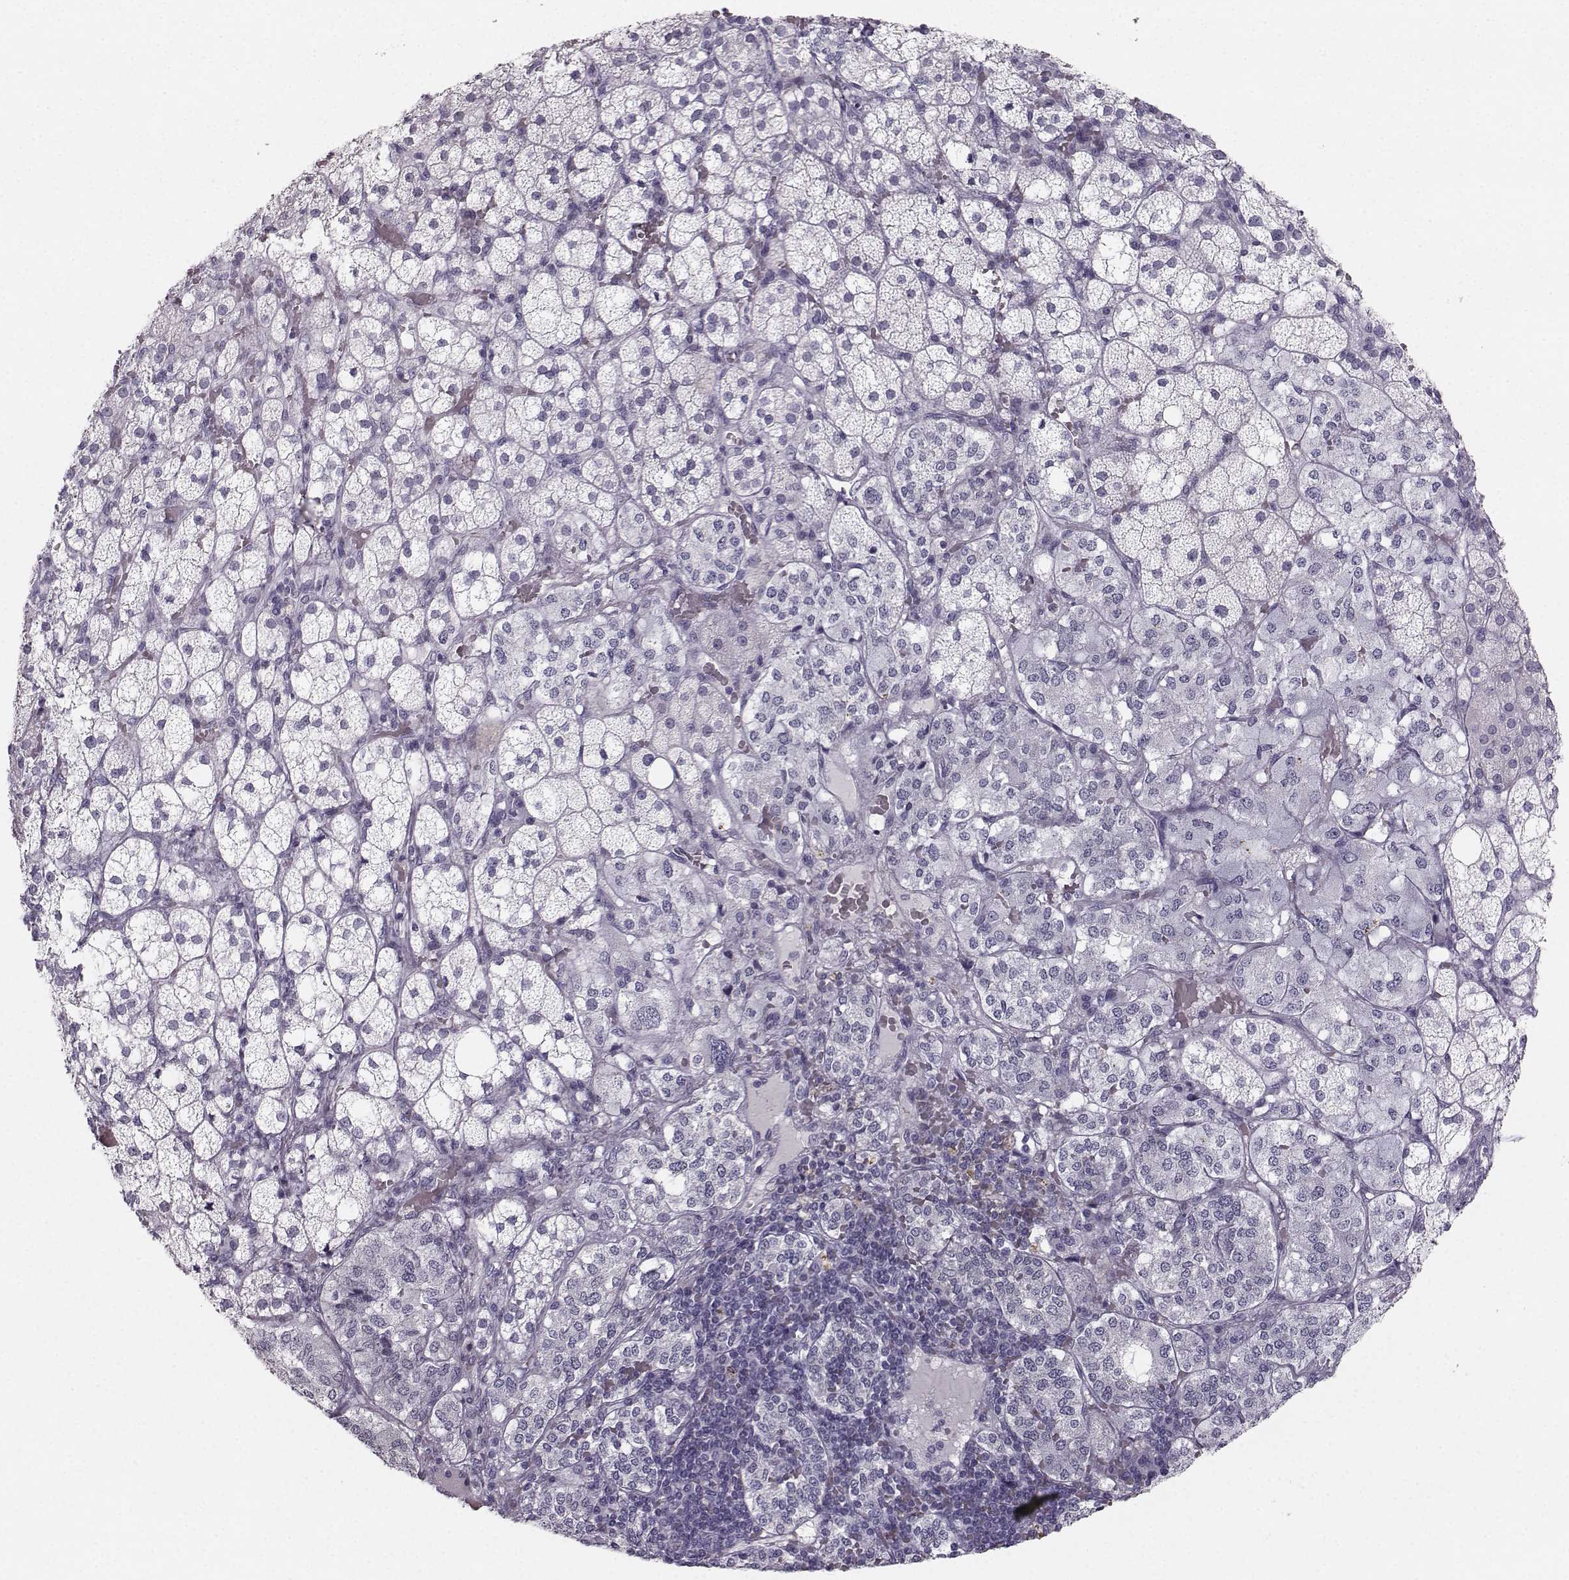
{"staining": {"intensity": "negative", "quantity": "none", "location": "none"}, "tissue": "adrenal gland", "cell_type": "Glandular cells", "image_type": "normal", "snomed": [{"axis": "morphology", "description": "Normal tissue, NOS"}, {"axis": "topography", "description": "Adrenal gland"}], "caption": "IHC of unremarkable human adrenal gland displays no staining in glandular cells. Nuclei are stained in blue.", "gene": "CASR", "patient": {"sex": "male", "age": 53}}